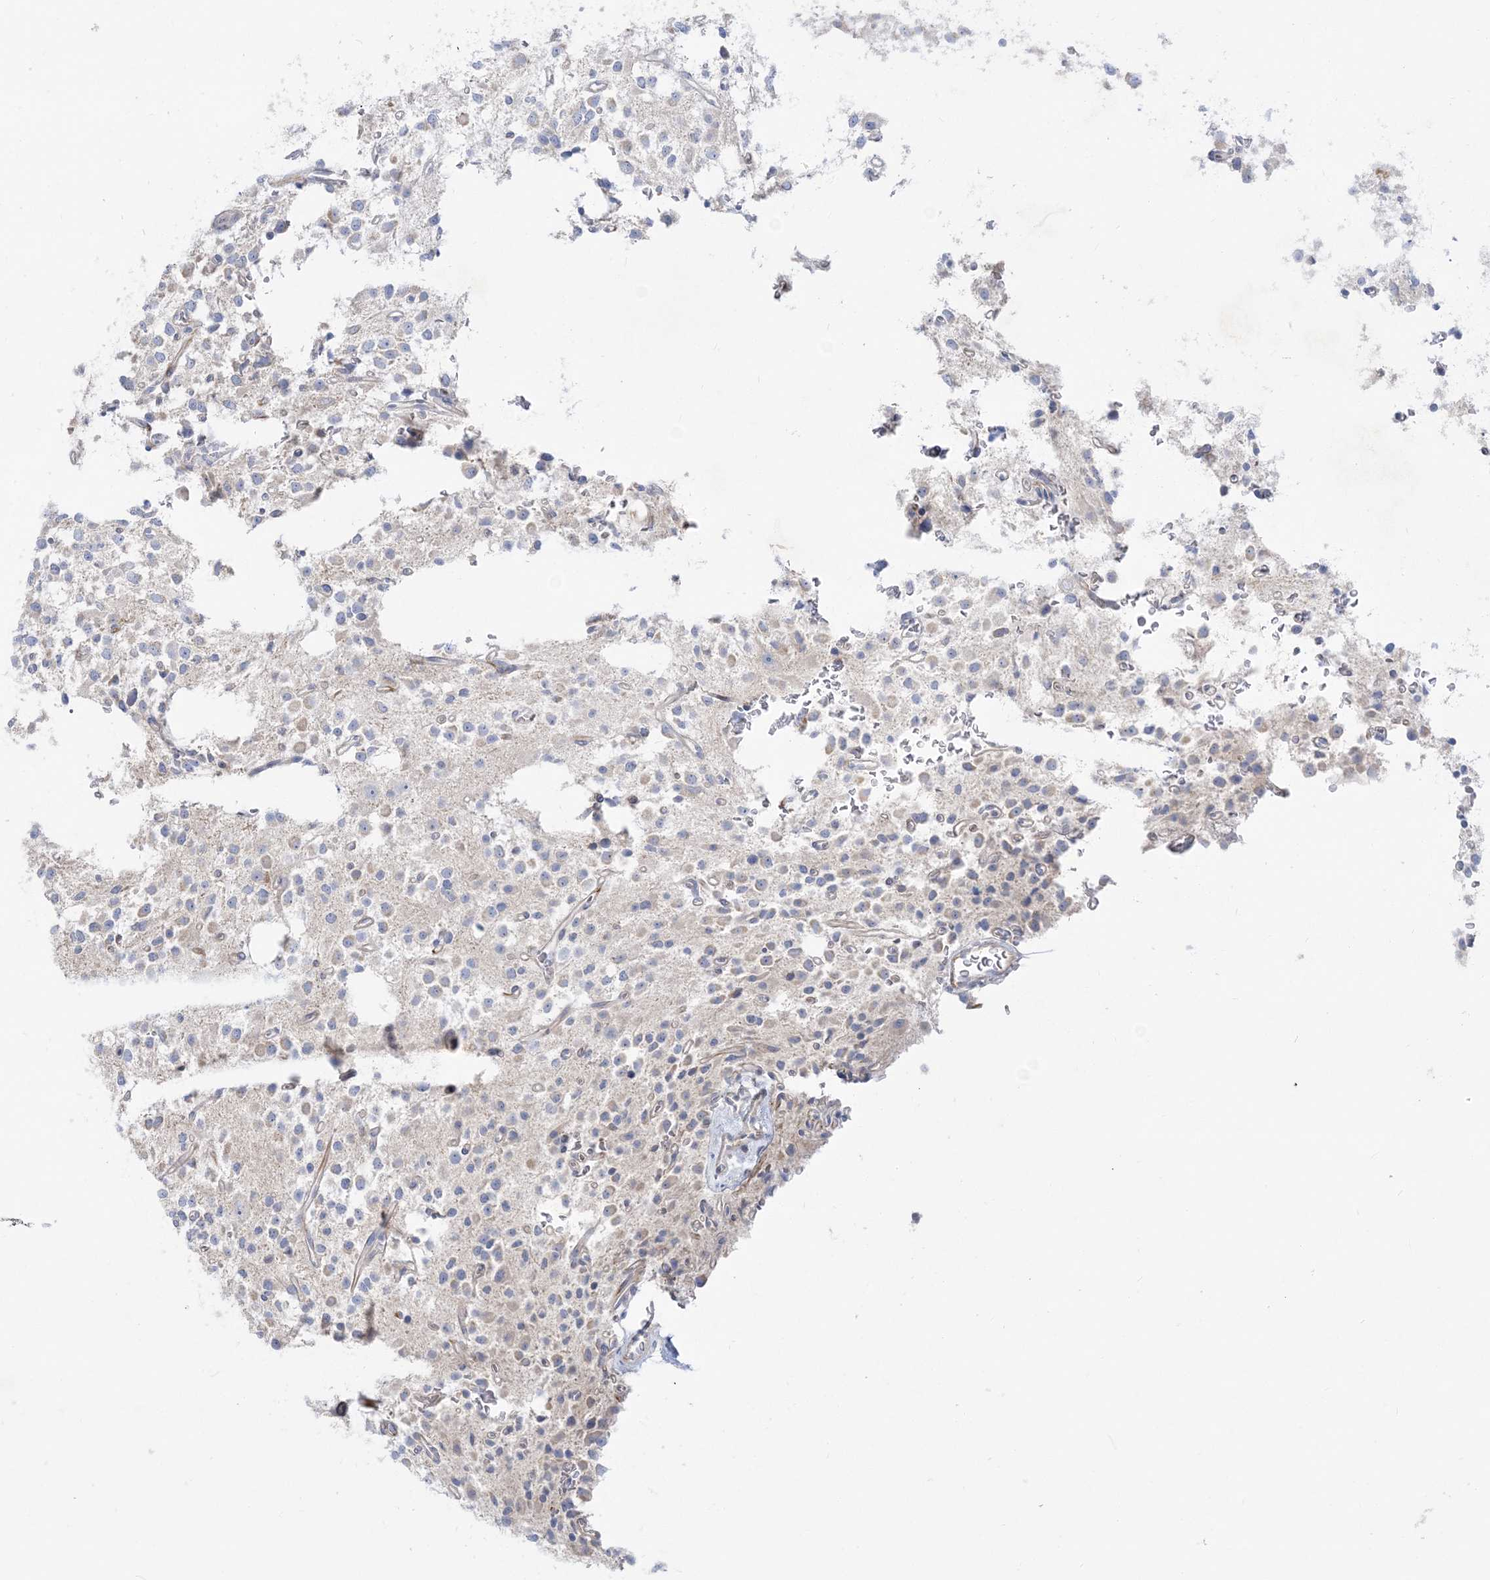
{"staining": {"intensity": "negative", "quantity": "none", "location": "none"}, "tissue": "glioma", "cell_type": "Tumor cells", "image_type": "cancer", "snomed": [{"axis": "morphology", "description": "Glioma, malignant, High grade"}, {"axis": "topography", "description": "Brain"}], "caption": "IHC histopathology image of neoplastic tissue: glioma stained with DAB (3,3'-diaminobenzidine) reveals no significant protein positivity in tumor cells.", "gene": "GPAT2", "patient": {"sex": "female", "age": 62}}